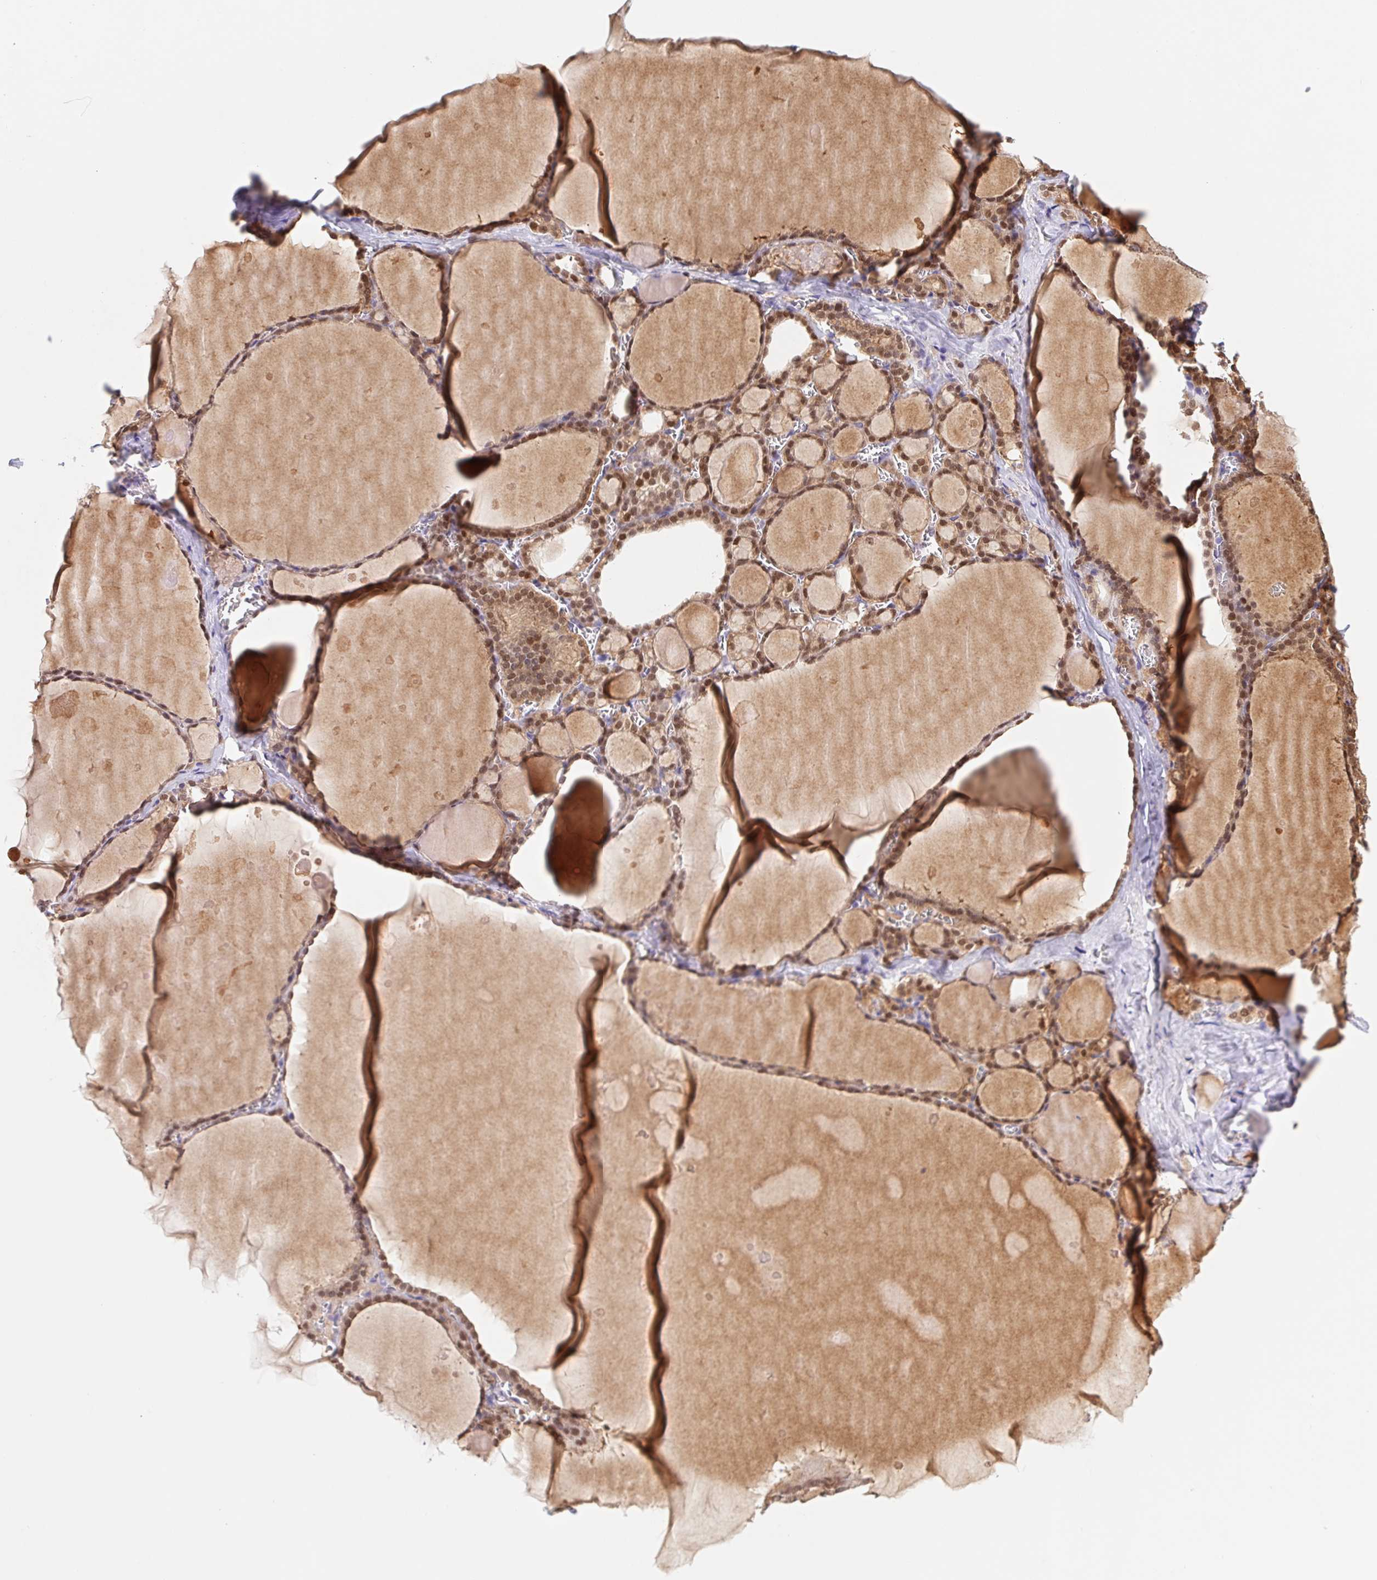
{"staining": {"intensity": "moderate", "quantity": ">75%", "location": "nuclear"}, "tissue": "thyroid gland", "cell_type": "Glandular cells", "image_type": "normal", "snomed": [{"axis": "morphology", "description": "Normal tissue, NOS"}, {"axis": "topography", "description": "Thyroid gland"}], "caption": "Immunohistochemical staining of normal thyroid gland displays medium levels of moderate nuclear expression in about >75% of glandular cells.", "gene": "L3MBTL4", "patient": {"sex": "male", "age": 56}}